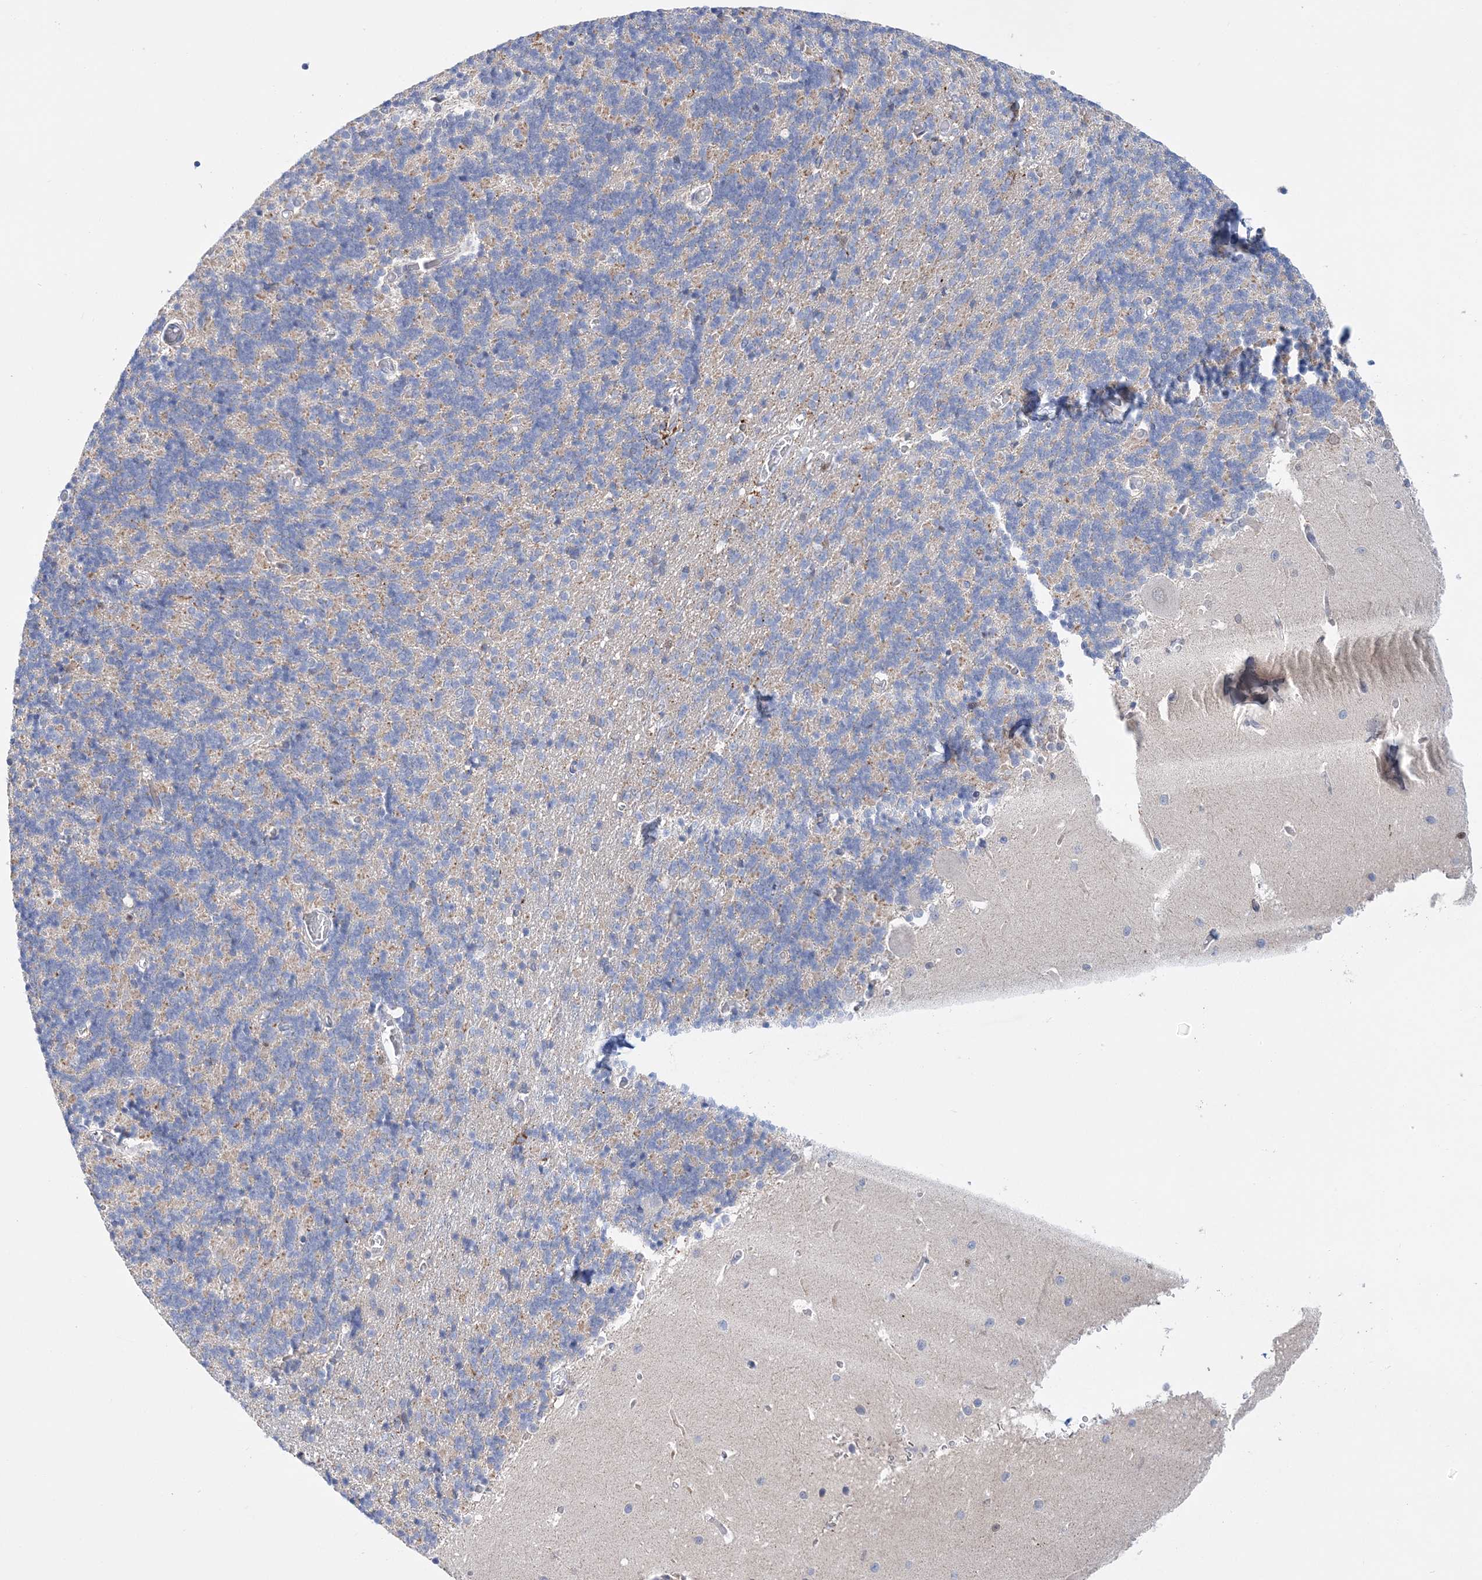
{"staining": {"intensity": "negative", "quantity": "none", "location": "none"}, "tissue": "cerebellum", "cell_type": "Cells in granular layer", "image_type": "normal", "snomed": [{"axis": "morphology", "description": "Normal tissue, NOS"}, {"axis": "topography", "description": "Cerebellum"}], "caption": "Cells in granular layer are negative for protein expression in normal human cerebellum.", "gene": "NIT2", "patient": {"sex": "male", "age": 37}}